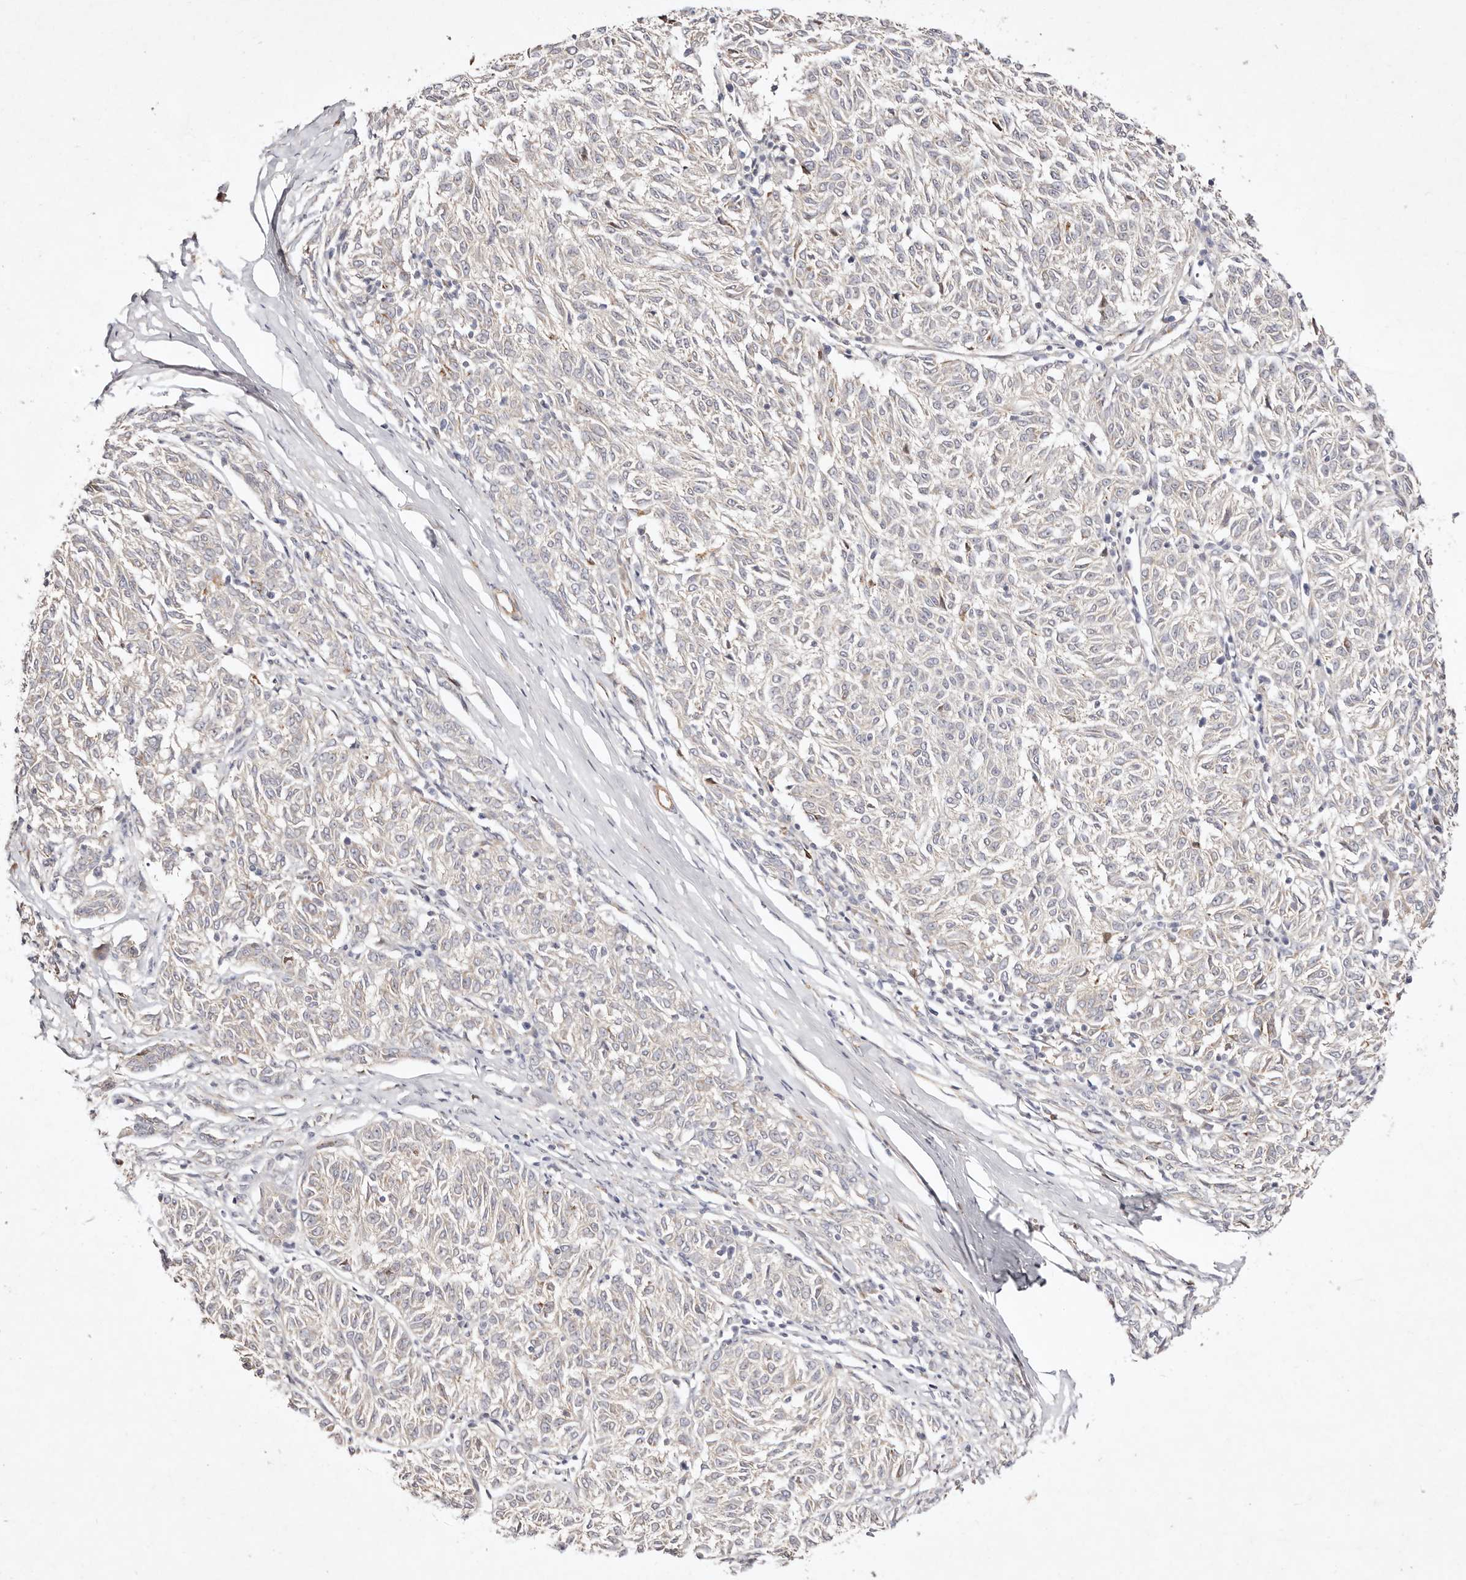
{"staining": {"intensity": "negative", "quantity": "none", "location": "none"}, "tissue": "melanoma", "cell_type": "Tumor cells", "image_type": "cancer", "snomed": [{"axis": "morphology", "description": "Malignant melanoma, NOS"}, {"axis": "topography", "description": "Skin"}], "caption": "Melanoma stained for a protein using immunohistochemistry exhibits no staining tumor cells.", "gene": "MTMR11", "patient": {"sex": "female", "age": 72}}